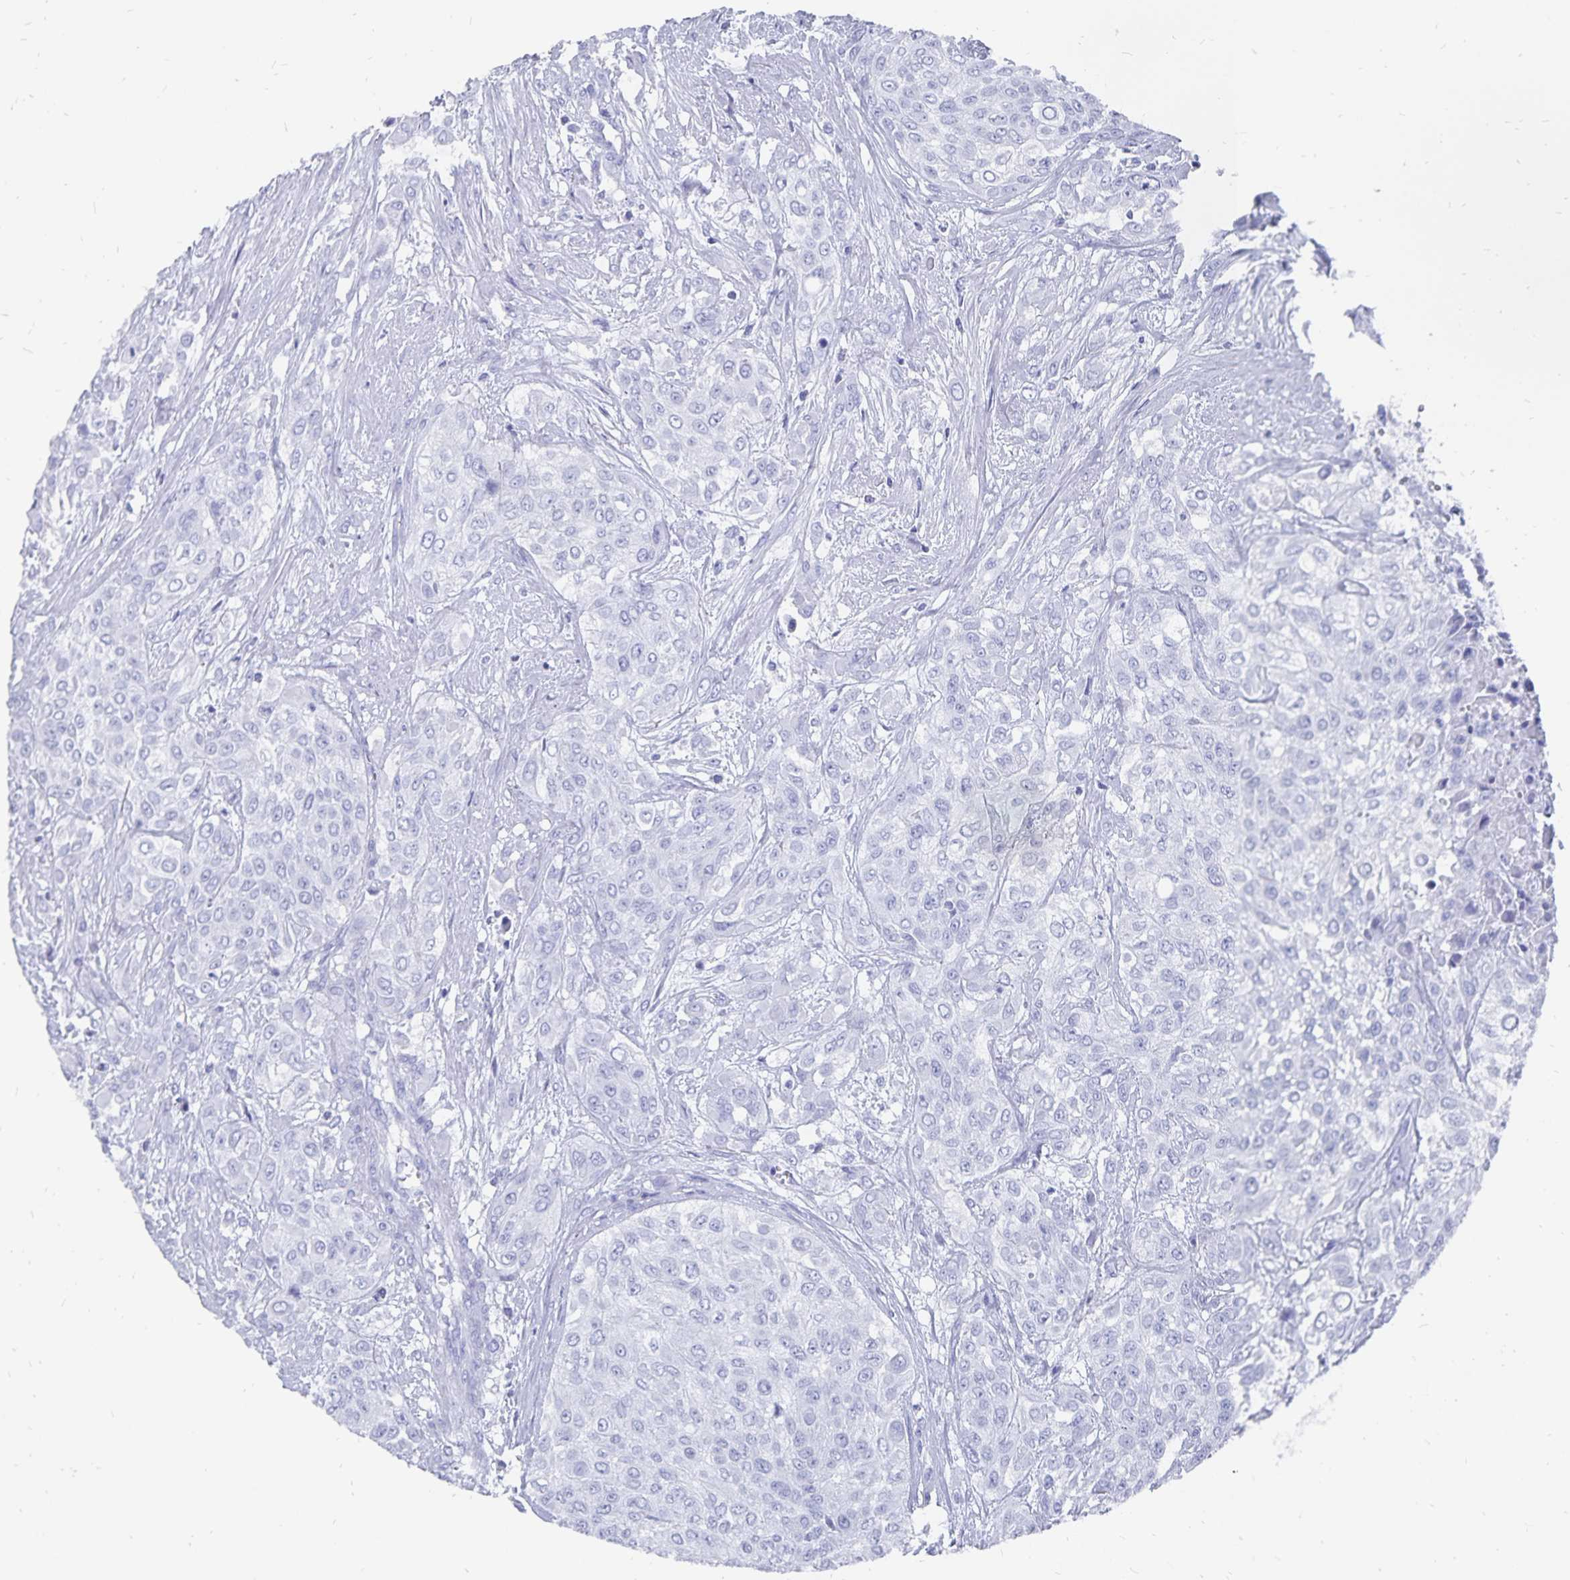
{"staining": {"intensity": "negative", "quantity": "none", "location": "none"}, "tissue": "urothelial cancer", "cell_type": "Tumor cells", "image_type": "cancer", "snomed": [{"axis": "morphology", "description": "Urothelial carcinoma, High grade"}, {"axis": "topography", "description": "Urinary bladder"}], "caption": "This photomicrograph is of urothelial carcinoma (high-grade) stained with immunohistochemistry to label a protein in brown with the nuclei are counter-stained blue. There is no positivity in tumor cells.", "gene": "ADH1A", "patient": {"sex": "male", "age": 57}}